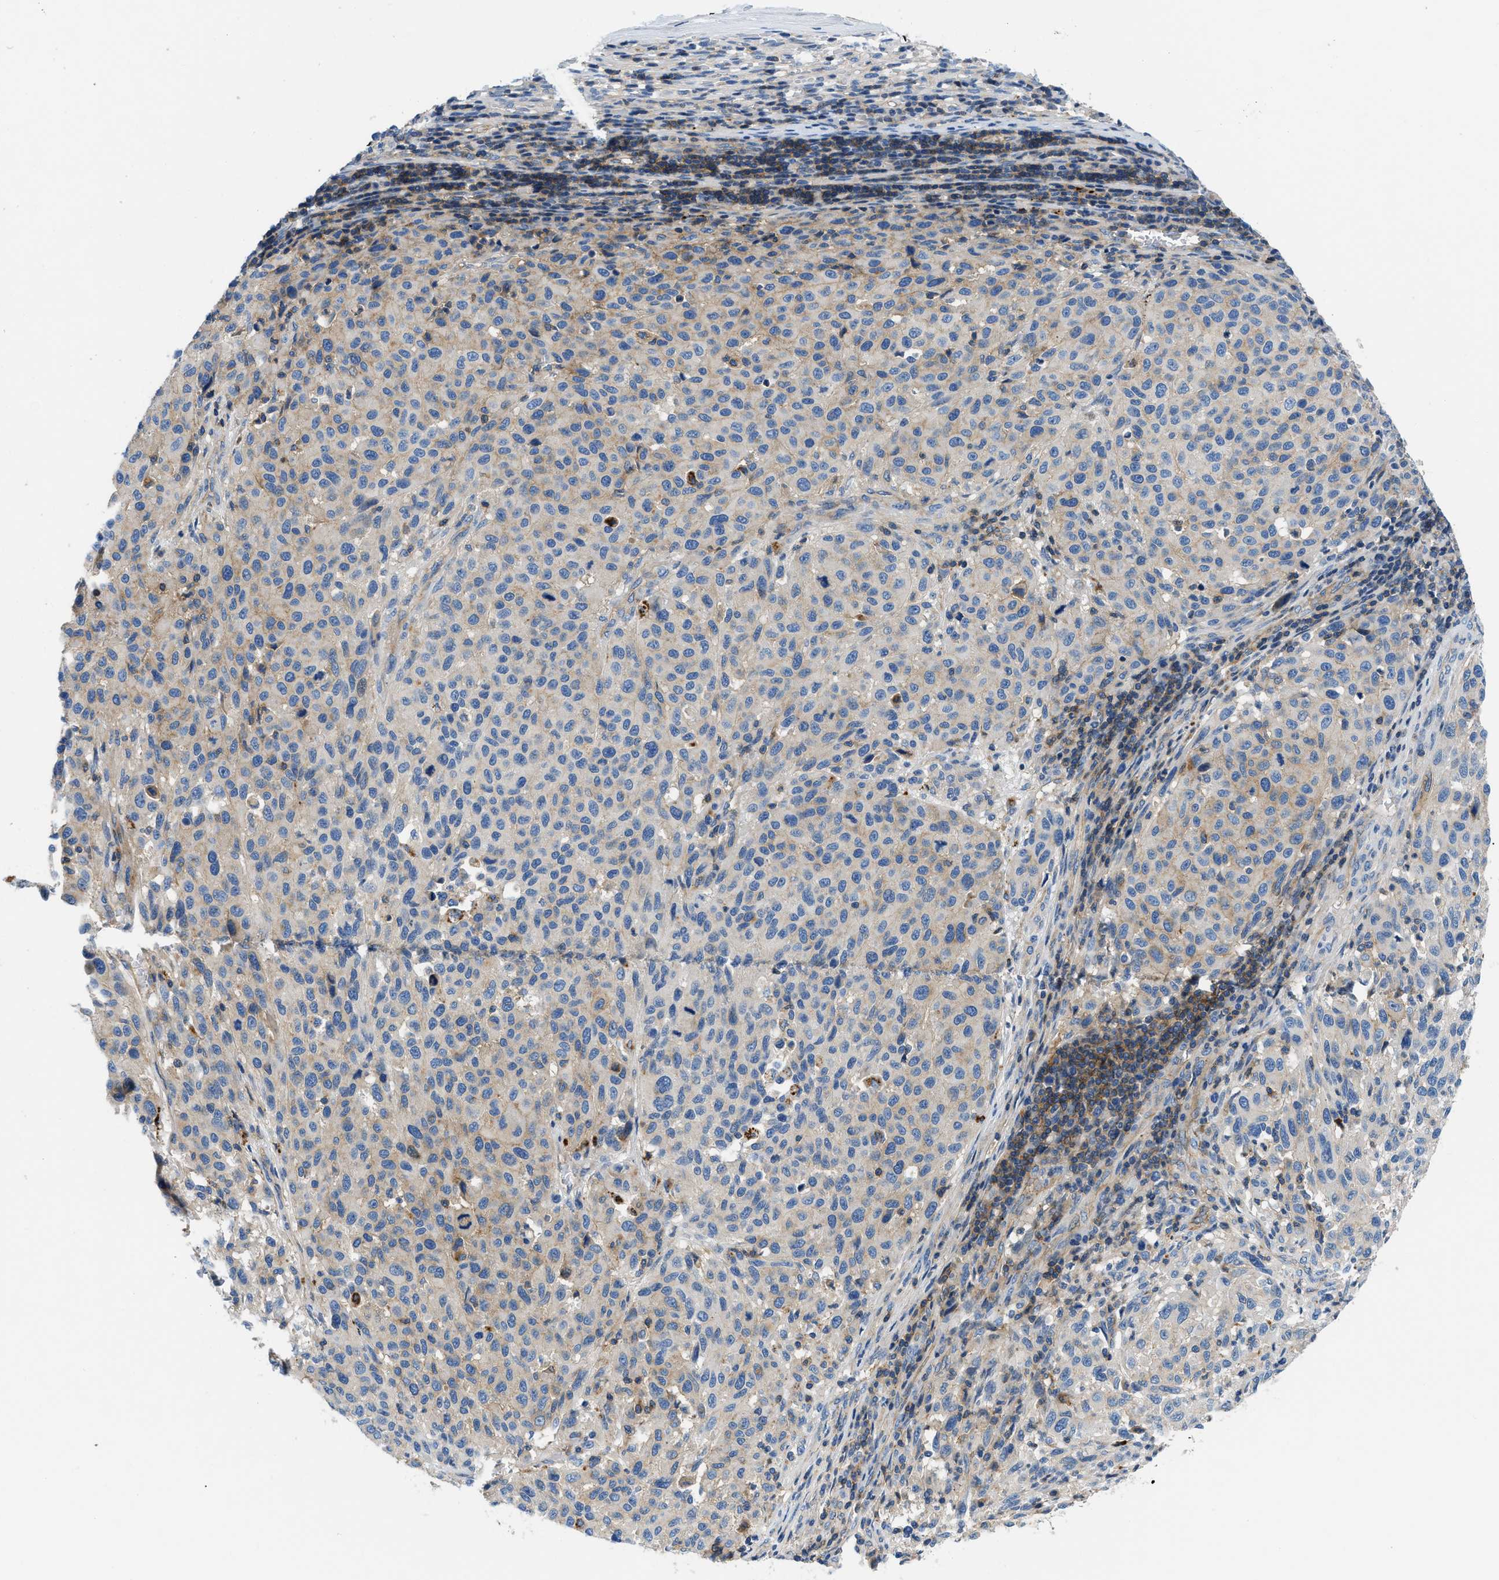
{"staining": {"intensity": "weak", "quantity": "<25%", "location": "cytoplasmic/membranous"}, "tissue": "melanoma", "cell_type": "Tumor cells", "image_type": "cancer", "snomed": [{"axis": "morphology", "description": "Malignant melanoma, Metastatic site"}, {"axis": "topography", "description": "Lymph node"}], "caption": "Protein analysis of melanoma reveals no significant positivity in tumor cells.", "gene": "ORAI1", "patient": {"sex": "male", "age": 61}}